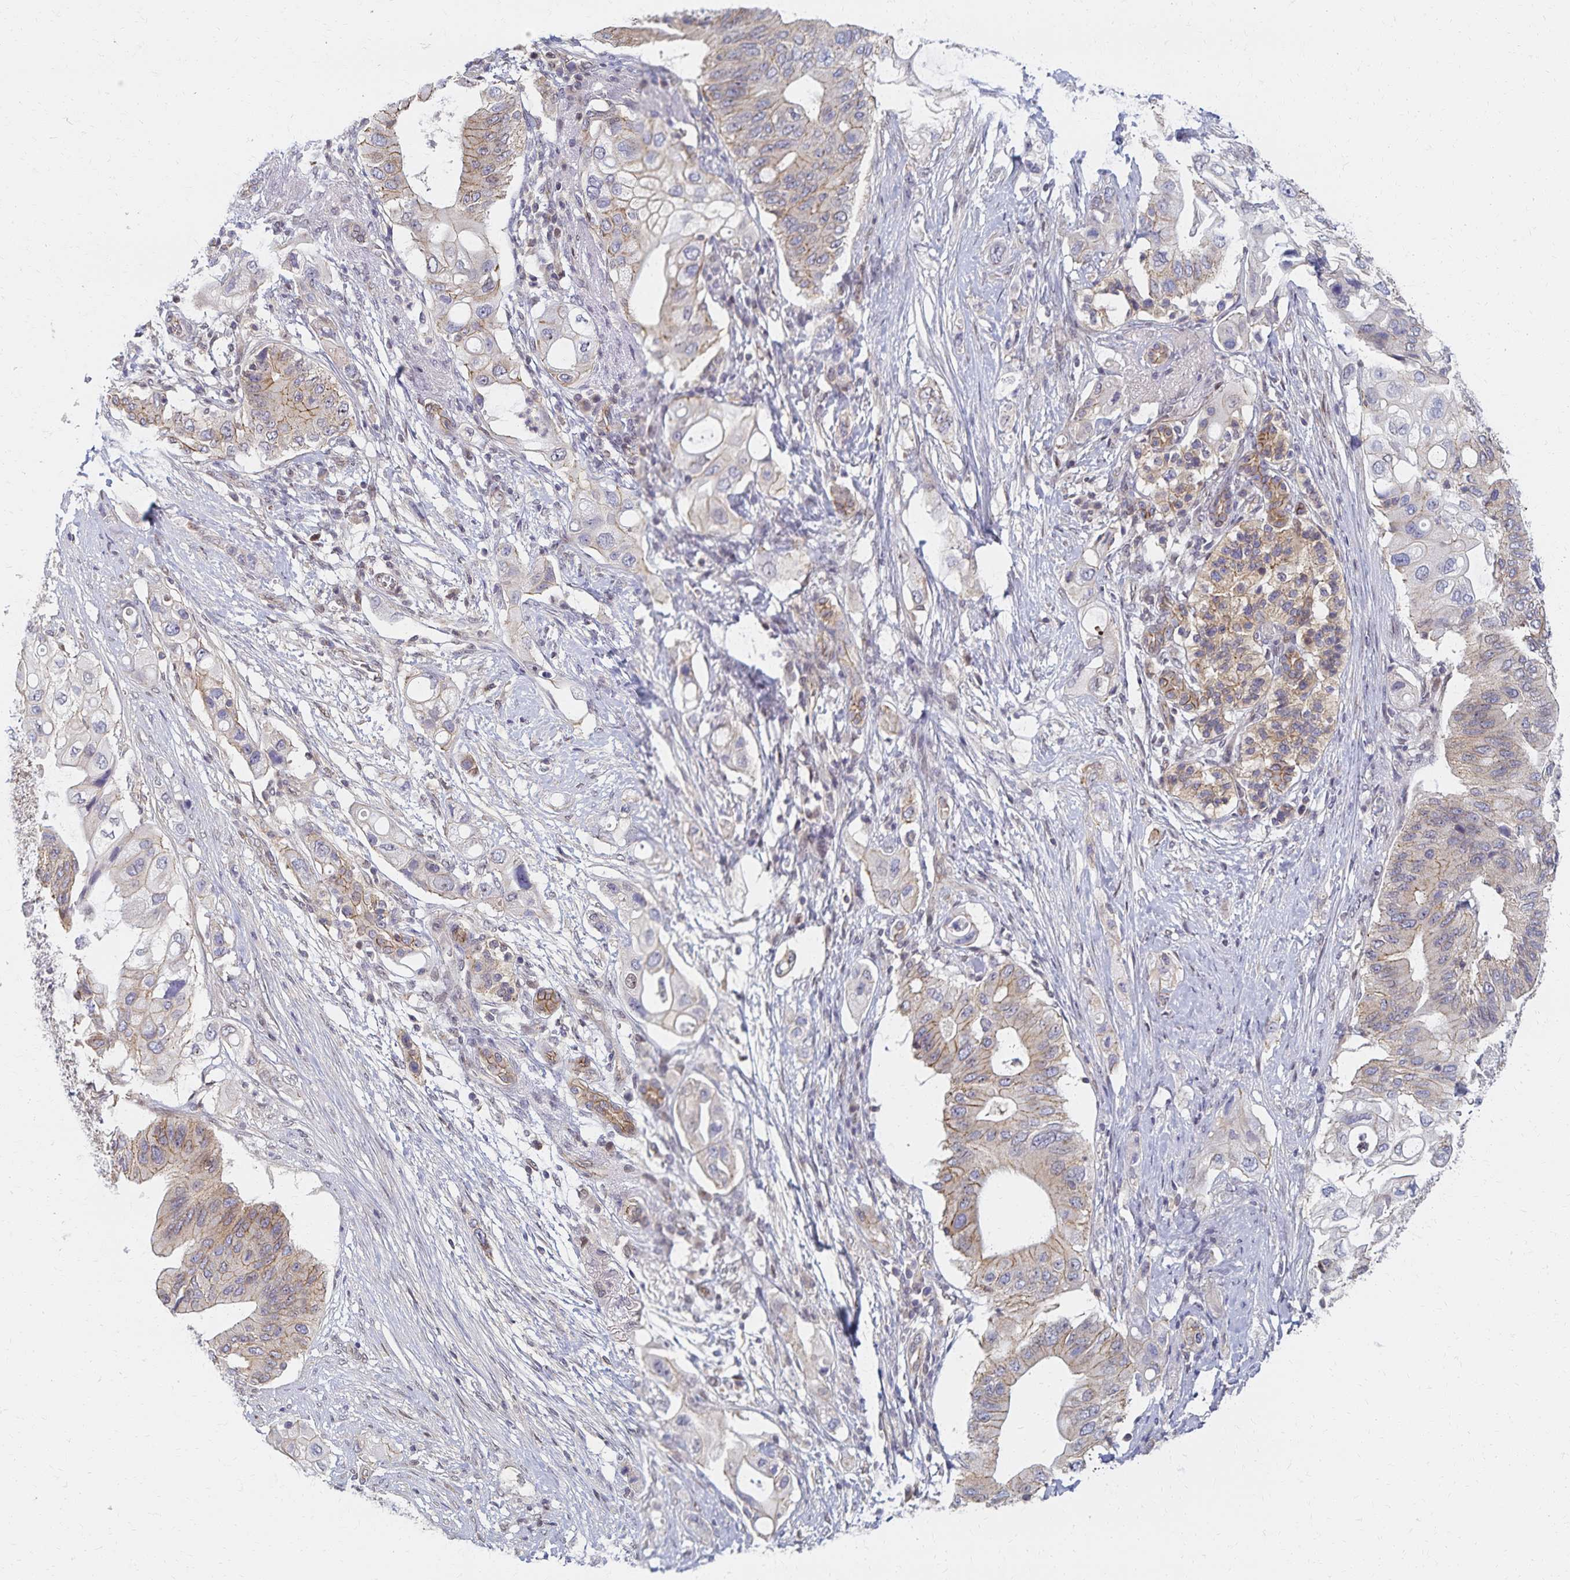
{"staining": {"intensity": "weak", "quantity": "<25%", "location": "cytoplasmic/membranous"}, "tissue": "pancreatic cancer", "cell_type": "Tumor cells", "image_type": "cancer", "snomed": [{"axis": "morphology", "description": "Adenocarcinoma, NOS"}, {"axis": "topography", "description": "Pancreas"}], "caption": "This is a photomicrograph of immunohistochemistry staining of pancreatic cancer (adenocarcinoma), which shows no staining in tumor cells.", "gene": "RAB9B", "patient": {"sex": "female", "age": 72}}